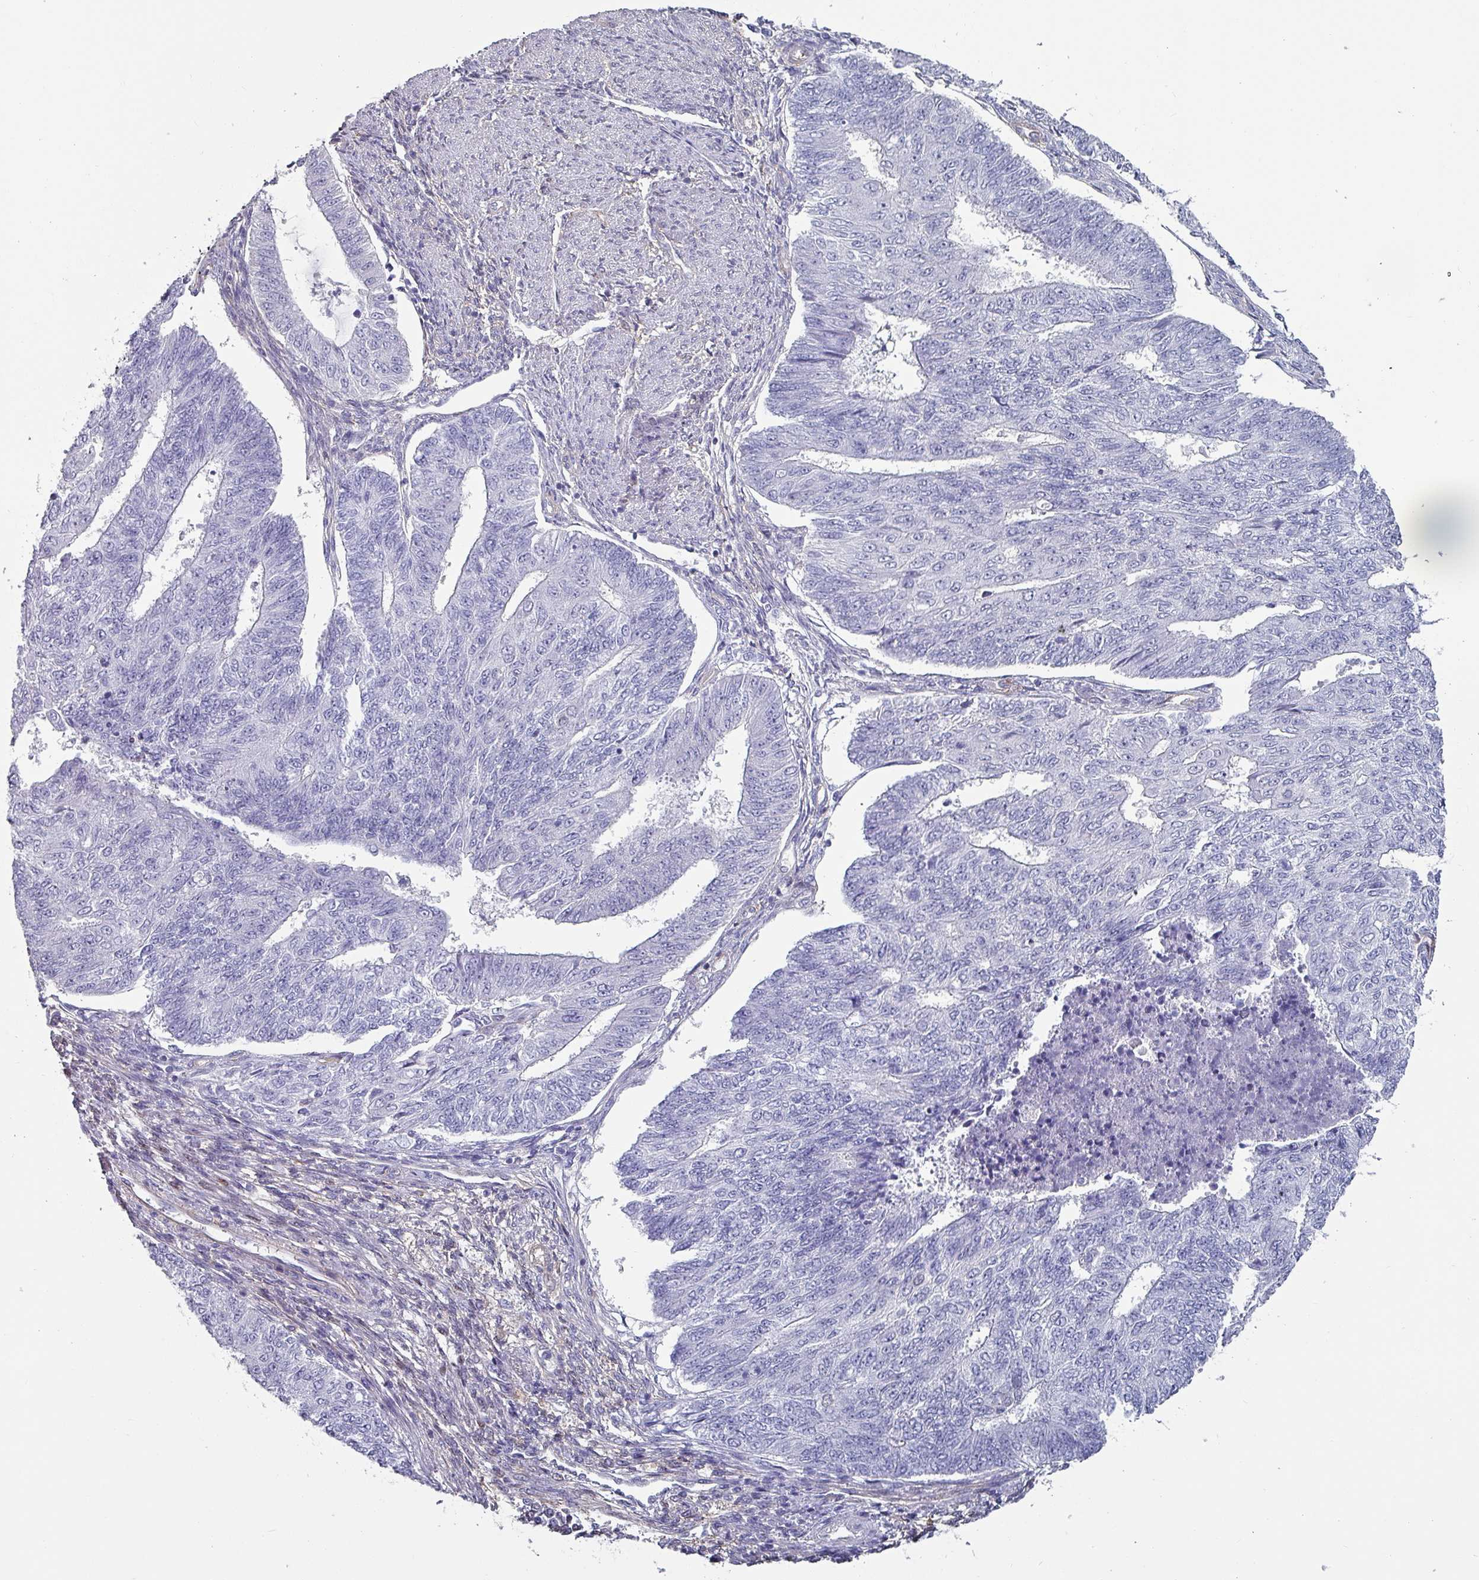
{"staining": {"intensity": "negative", "quantity": "none", "location": "none"}, "tissue": "endometrial cancer", "cell_type": "Tumor cells", "image_type": "cancer", "snomed": [{"axis": "morphology", "description": "Adenocarcinoma, NOS"}, {"axis": "topography", "description": "Endometrium"}], "caption": "The histopathology image shows no significant positivity in tumor cells of endometrial cancer (adenocarcinoma). (DAB immunohistochemistry, high magnification).", "gene": "ZNF816-ZNF321P", "patient": {"sex": "female", "age": 32}}